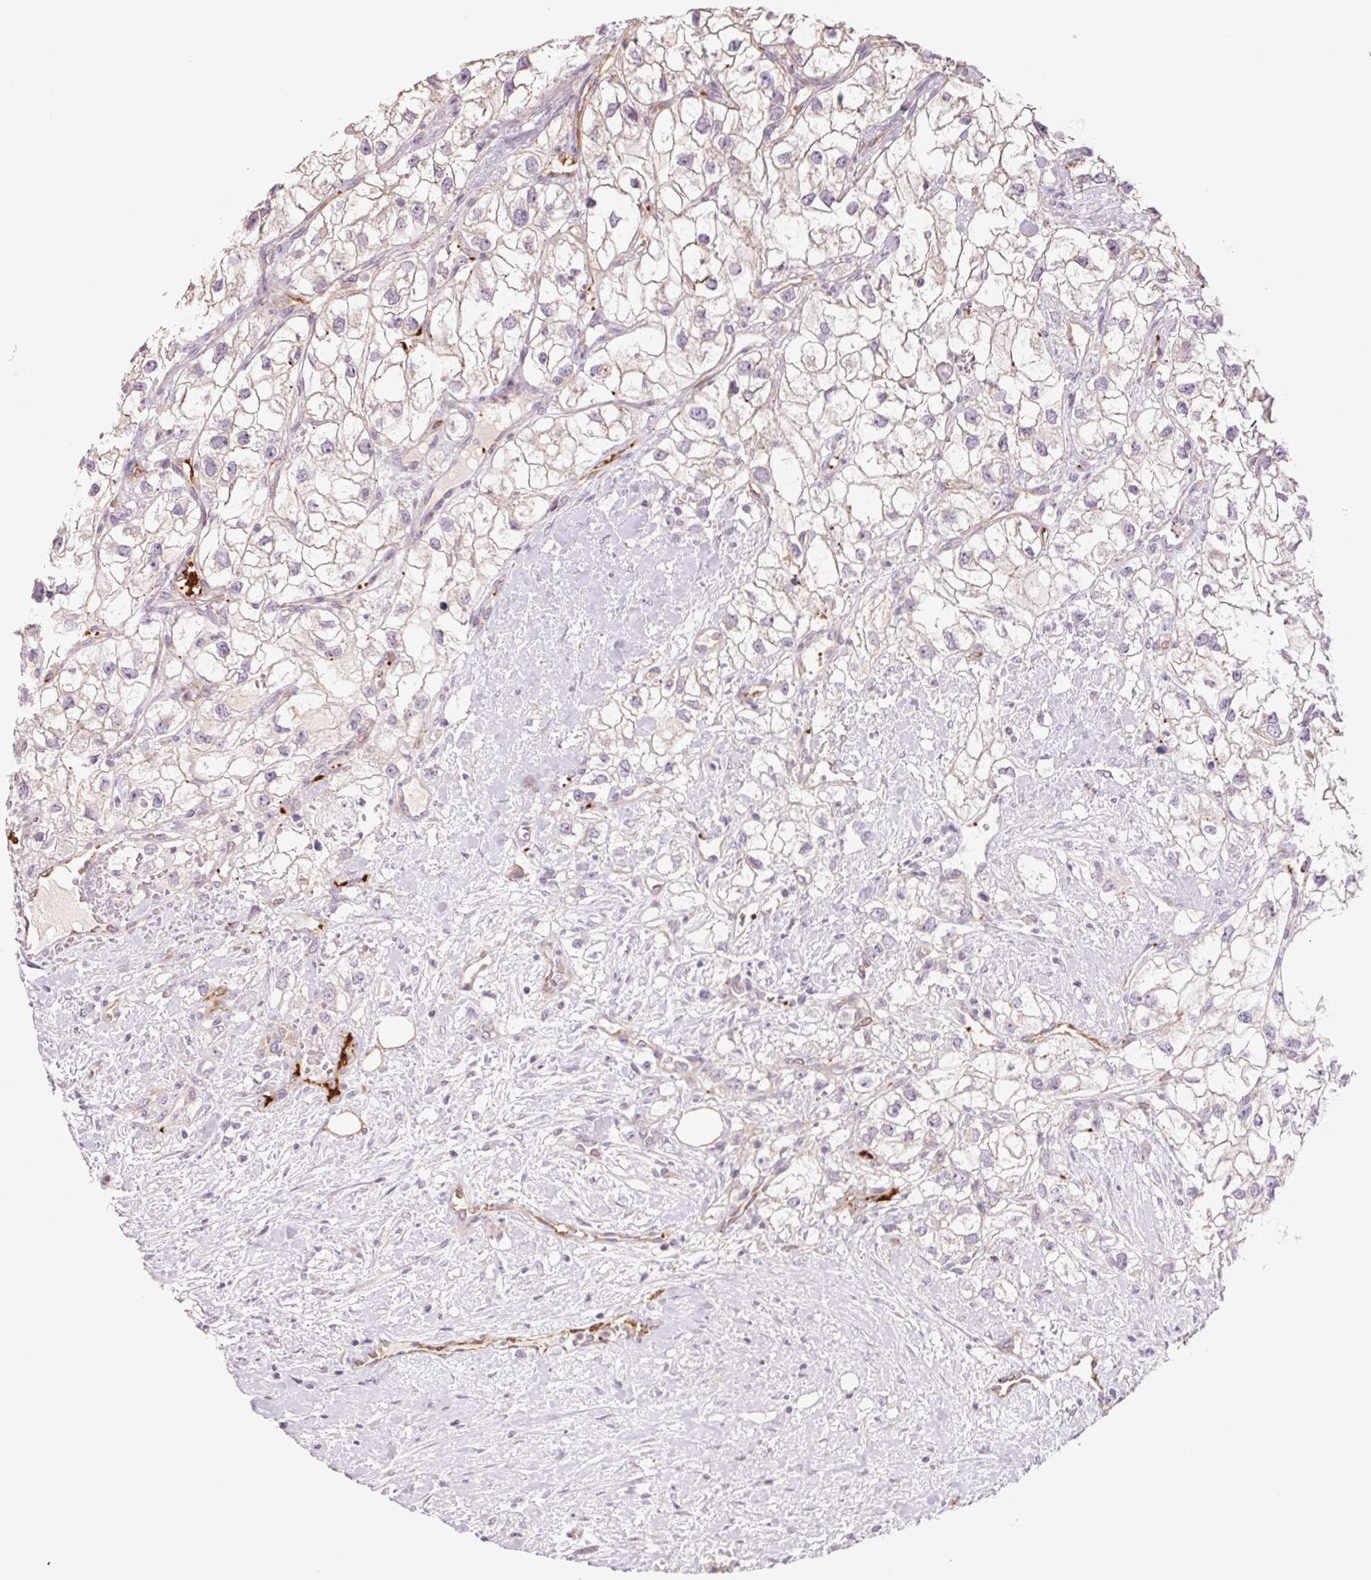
{"staining": {"intensity": "negative", "quantity": "none", "location": "none"}, "tissue": "renal cancer", "cell_type": "Tumor cells", "image_type": "cancer", "snomed": [{"axis": "morphology", "description": "Adenocarcinoma, NOS"}, {"axis": "topography", "description": "Kidney"}], "caption": "Immunohistochemical staining of human renal adenocarcinoma demonstrates no significant staining in tumor cells.", "gene": "ANKRD13B", "patient": {"sex": "male", "age": 59}}